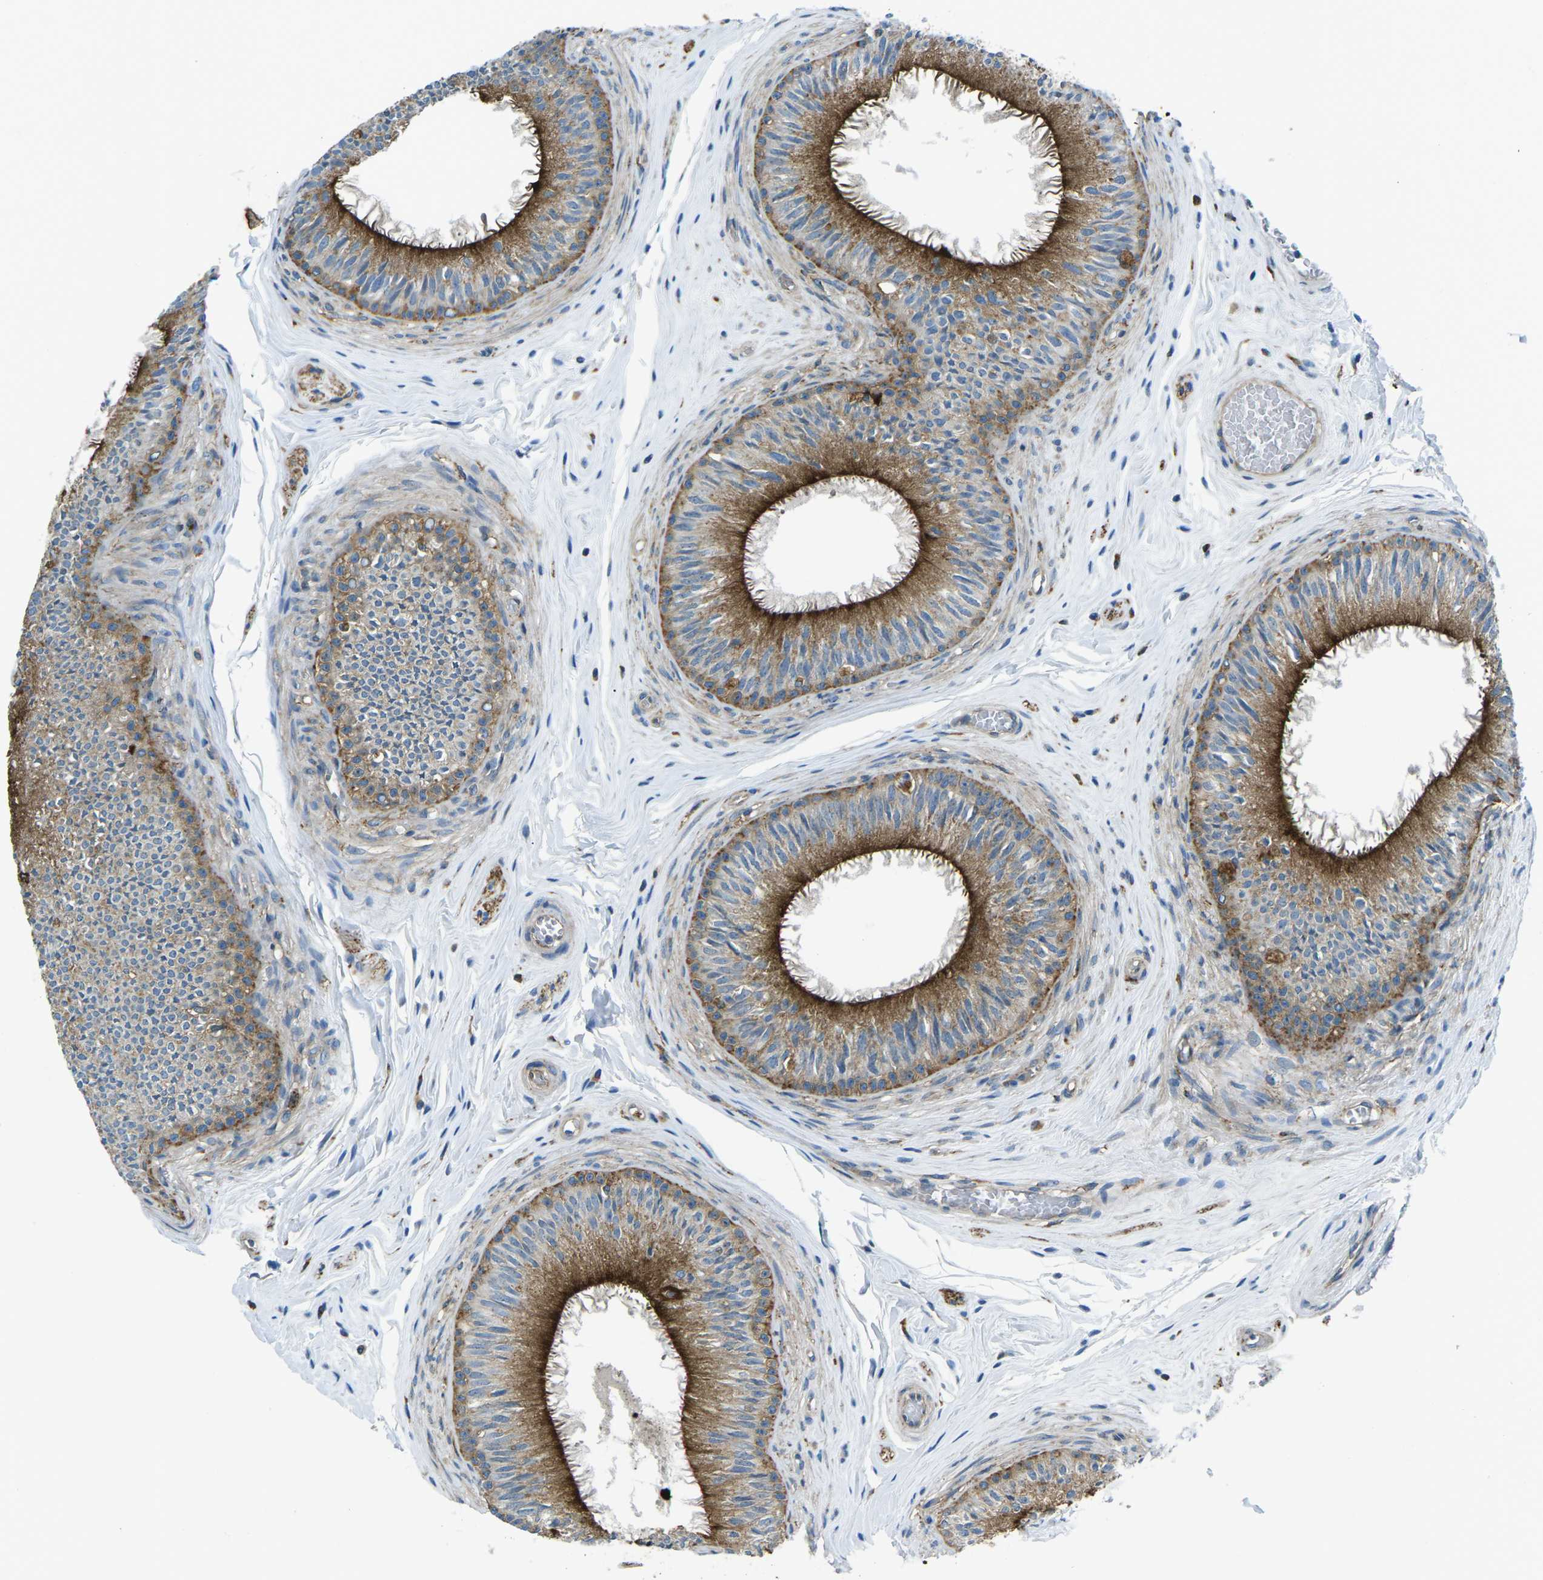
{"staining": {"intensity": "strong", "quantity": ">75%", "location": "cytoplasmic/membranous"}, "tissue": "epididymis", "cell_type": "Glandular cells", "image_type": "normal", "snomed": [{"axis": "morphology", "description": "Normal tissue, NOS"}, {"axis": "topography", "description": "Testis"}, {"axis": "topography", "description": "Epididymis"}], "caption": "Epididymis stained with a protein marker exhibits strong staining in glandular cells.", "gene": "CDK17", "patient": {"sex": "male", "age": 36}}